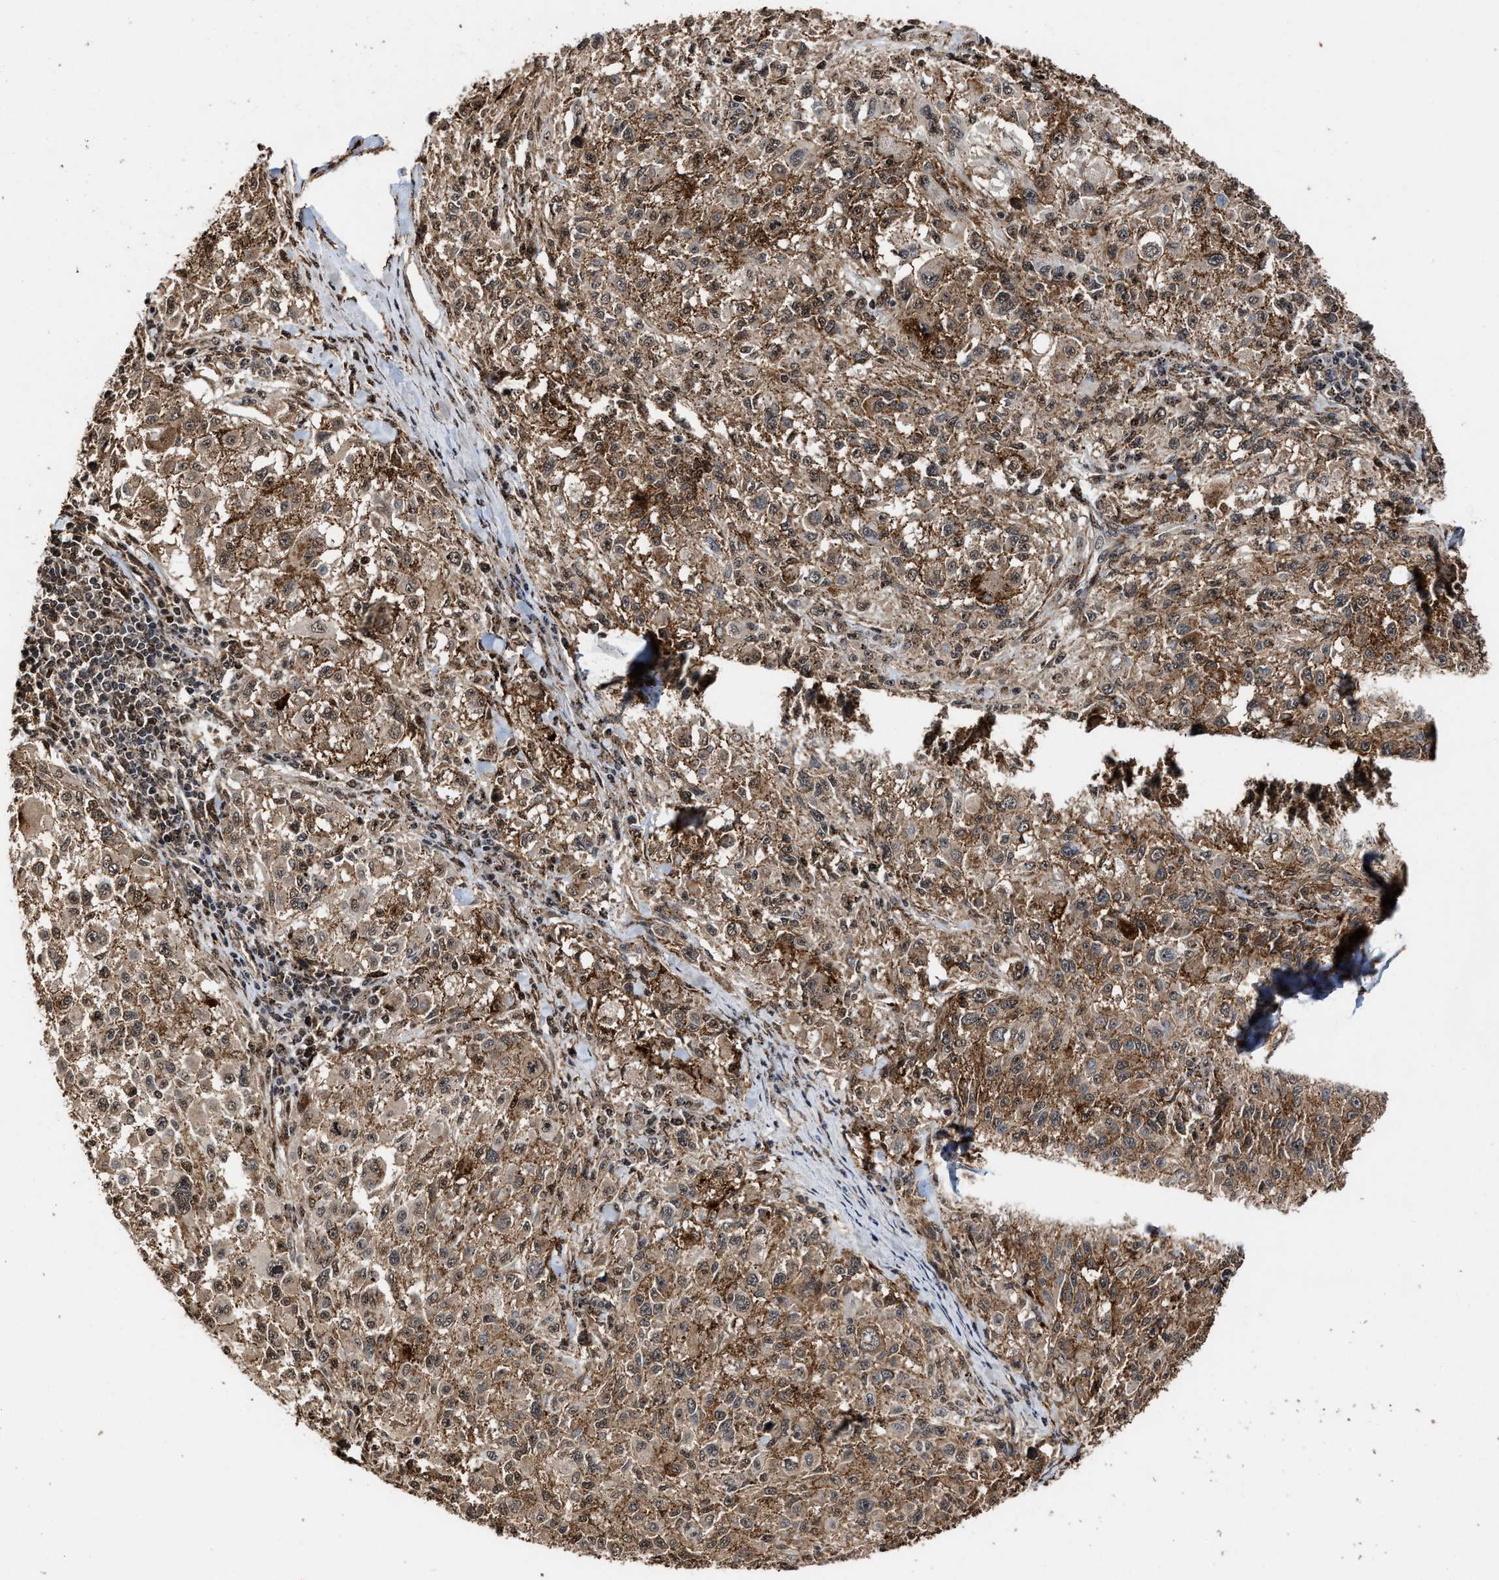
{"staining": {"intensity": "moderate", "quantity": ">75%", "location": "cytoplasmic/membranous"}, "tissue": "melanoma", "cell_type": "Tumor cells", "image_type": "cancer", "snomed": [{"axis": "morphology", "description": "Necrosis, NOS"}, {"axis": "morphology", "description": "Malignant melanoma, NOS"}, {"axis": "topography", "description": "Skin"}], "caption": "Immunohistochemistry of human malignant melanoma shows medium levels of moderate cytoplasmic/membranous staining in about >75% of tumor cells.", "gene": "SEPTIN2", "patient": {"sex": "female", "age": 87}}